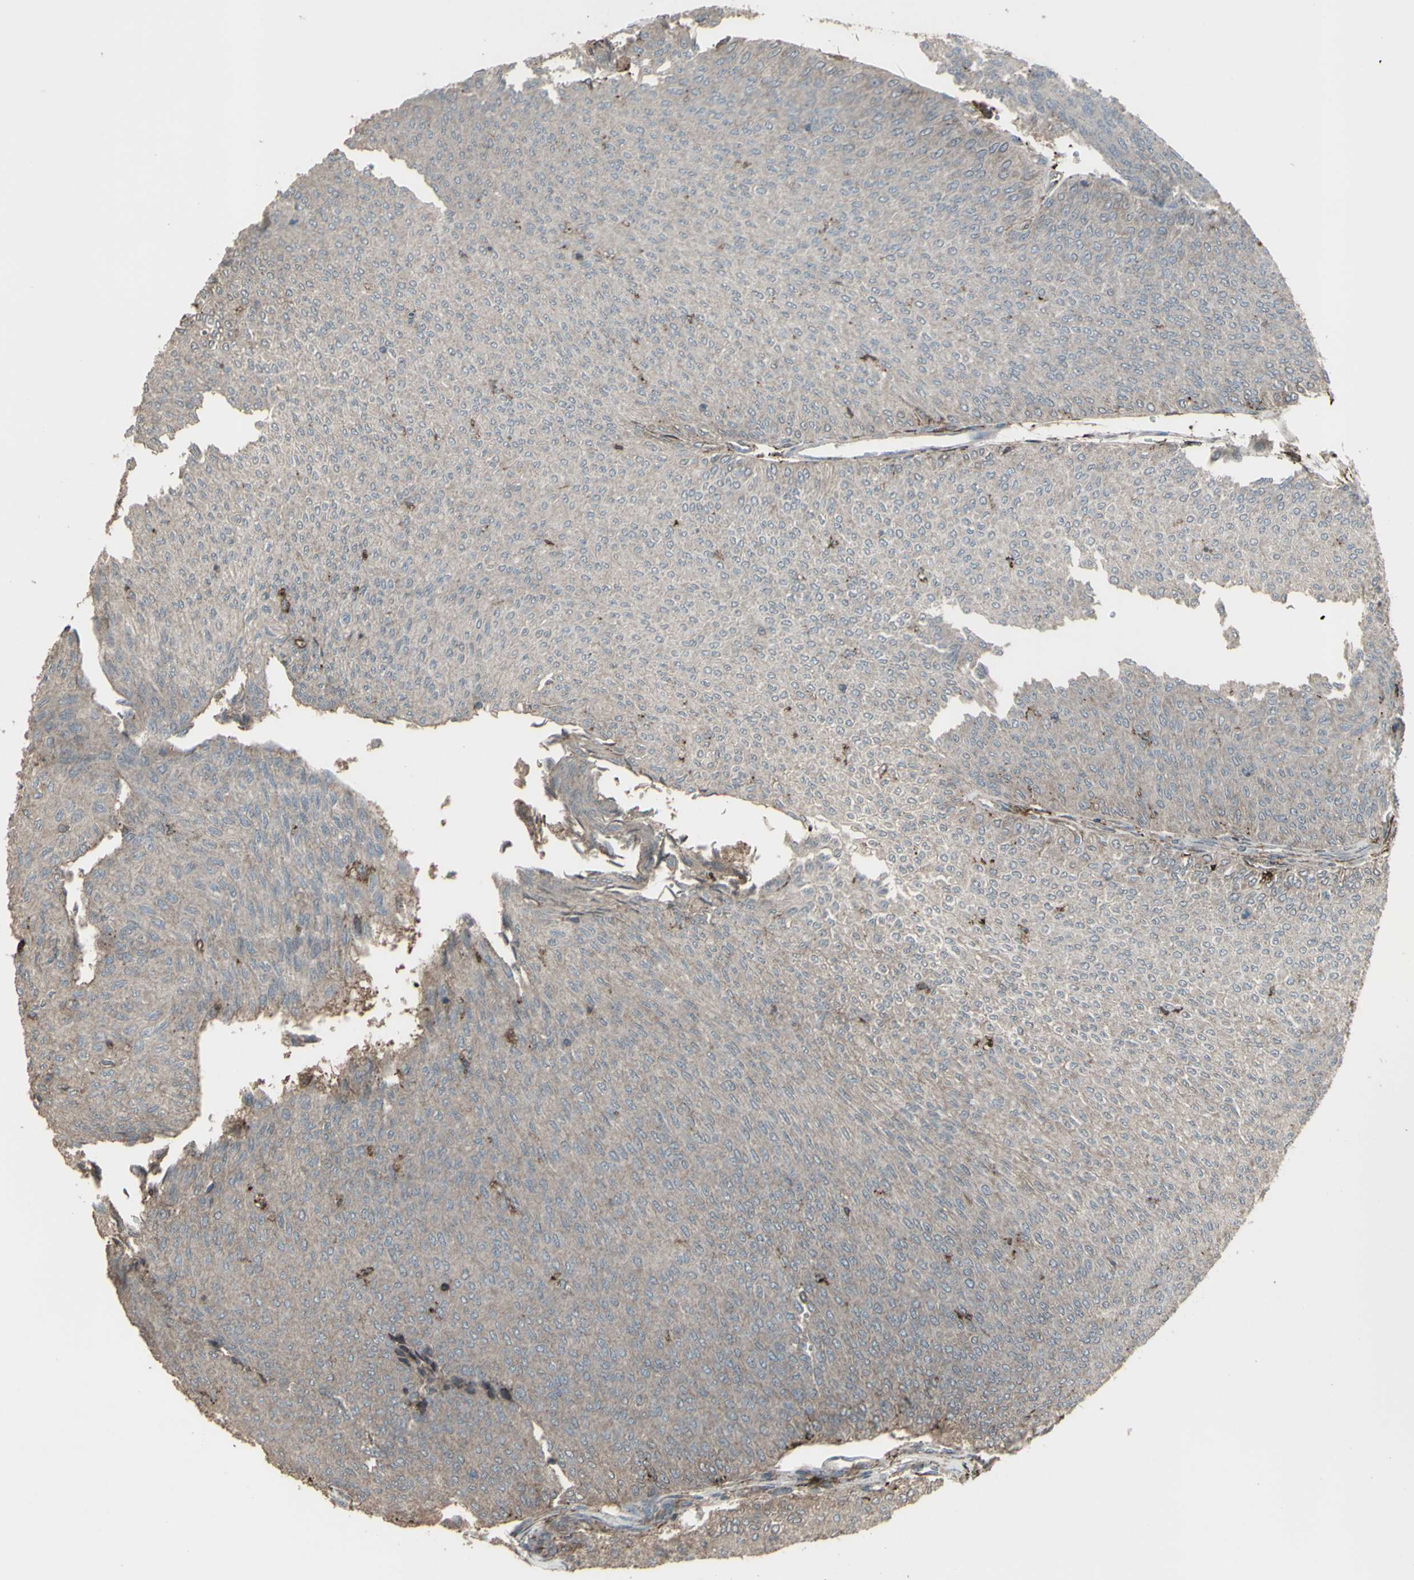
{"staining": {"intensity": "weak", "quantity": ">75%", "location": "cytoplasmic/membranous"}, "tissue": "urothelial cancer", "cell_type": "Tumor cells", "image_type": "cancer", "snomed": [{"axis": "morphology", "description": "Urothelial carcinoma, Low grade"}, {"axis": "topography", "description": "Urinary bladder"}], "caption": "An immunohistochemistry micrograph of tumor tissue is shown. Protein staining in brown shows weak cytoplasmic/membranous positivity in urothelial cancer within tumor cells. (Brightfield microscopy of DAB IHC at high magnification).", "gene": "SMO", "patient": {"sex": "male", "age": 78}}